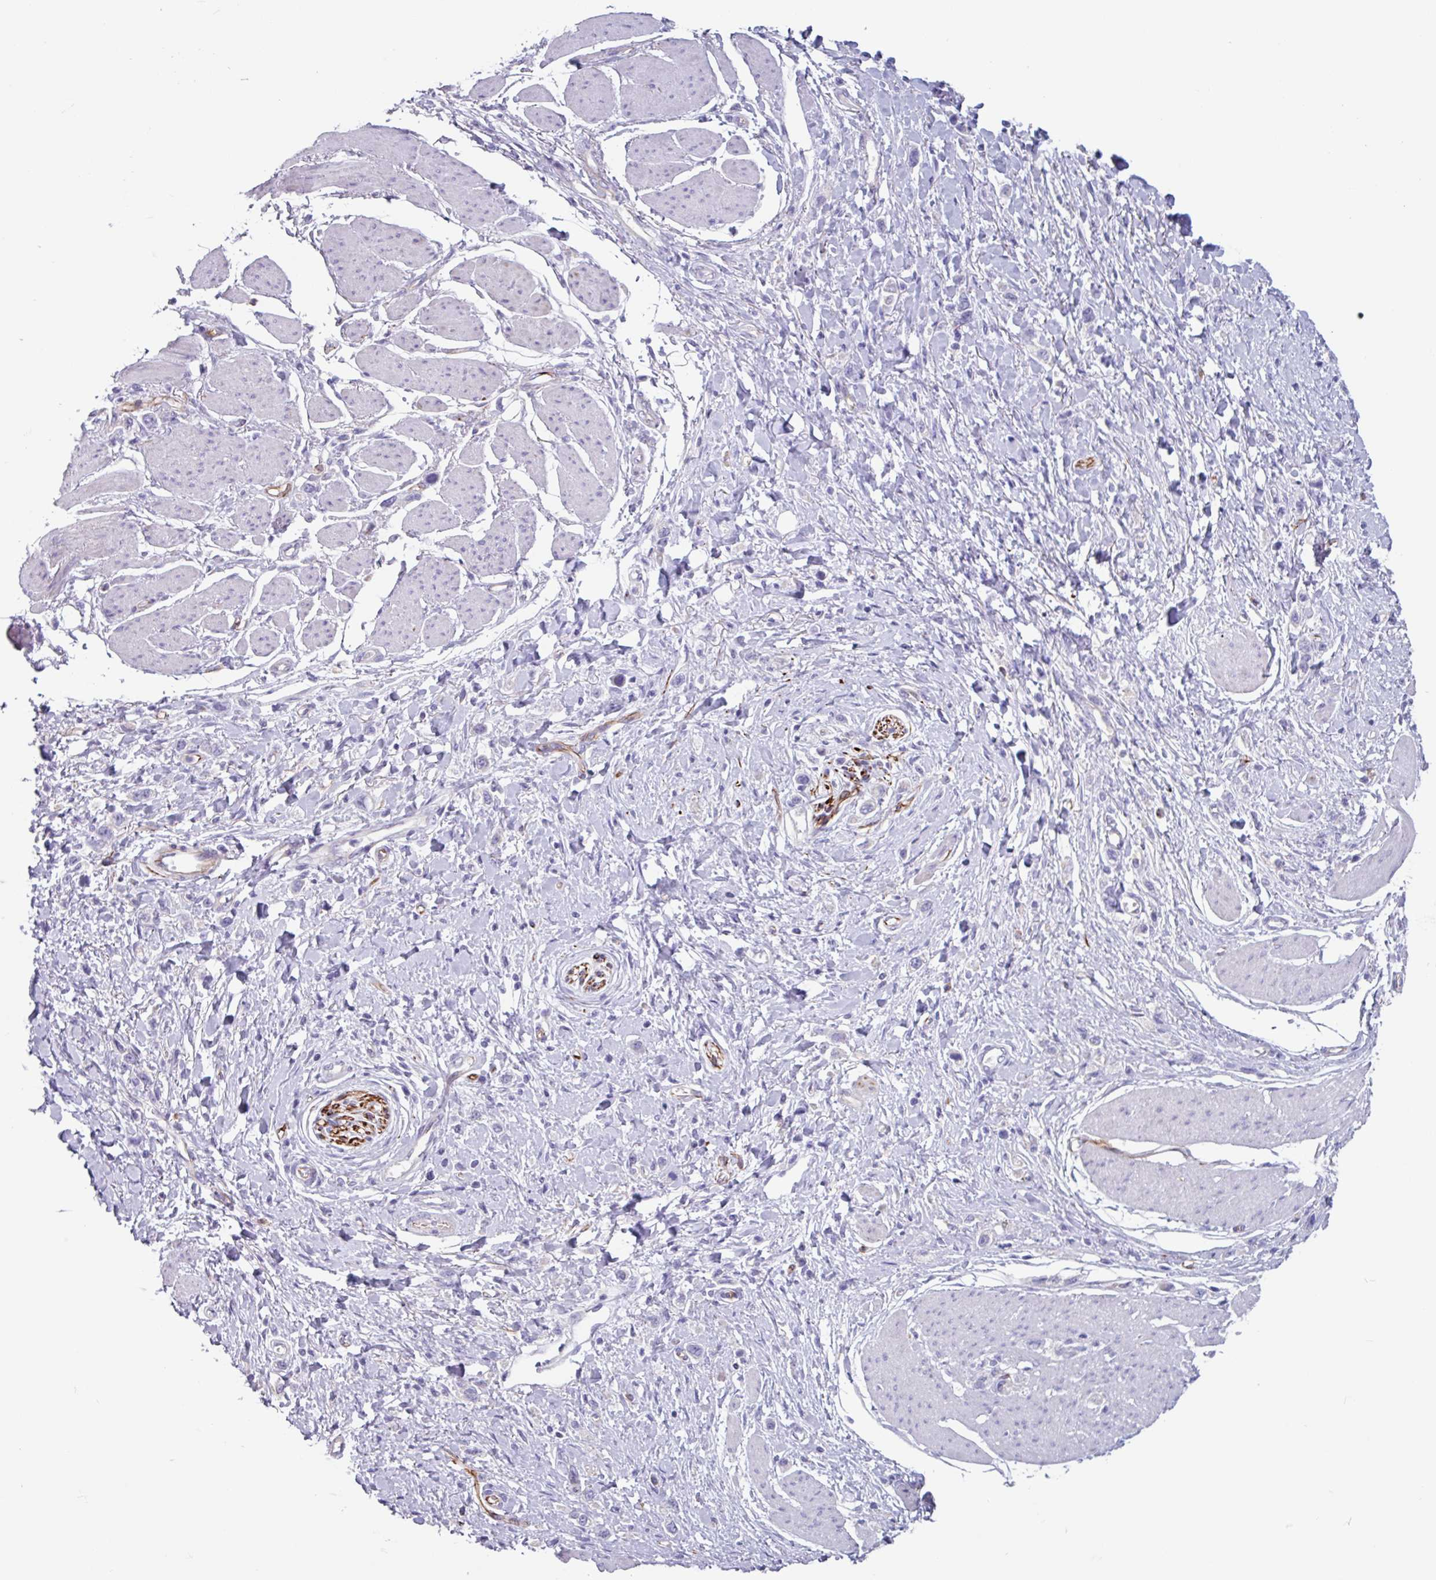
{"staining": {"intensity": "negative", "quantity": "none", "location": "none"}, "tissue": "stomach cancer", "cell_type": "Tumor cells", "image_type": "cancer", "snomed": [{"axis": "morphology", "description": "Adenocarcinoma, NOS"}, {"axis": "topography", "description": "Stomach"}], "caption": "Photomicrograph shows no significant protein staining in tumor cells of adenocarcinoma (stomach).", "gene": "BTD", "patient": {"sex": "female", "age": 65}}